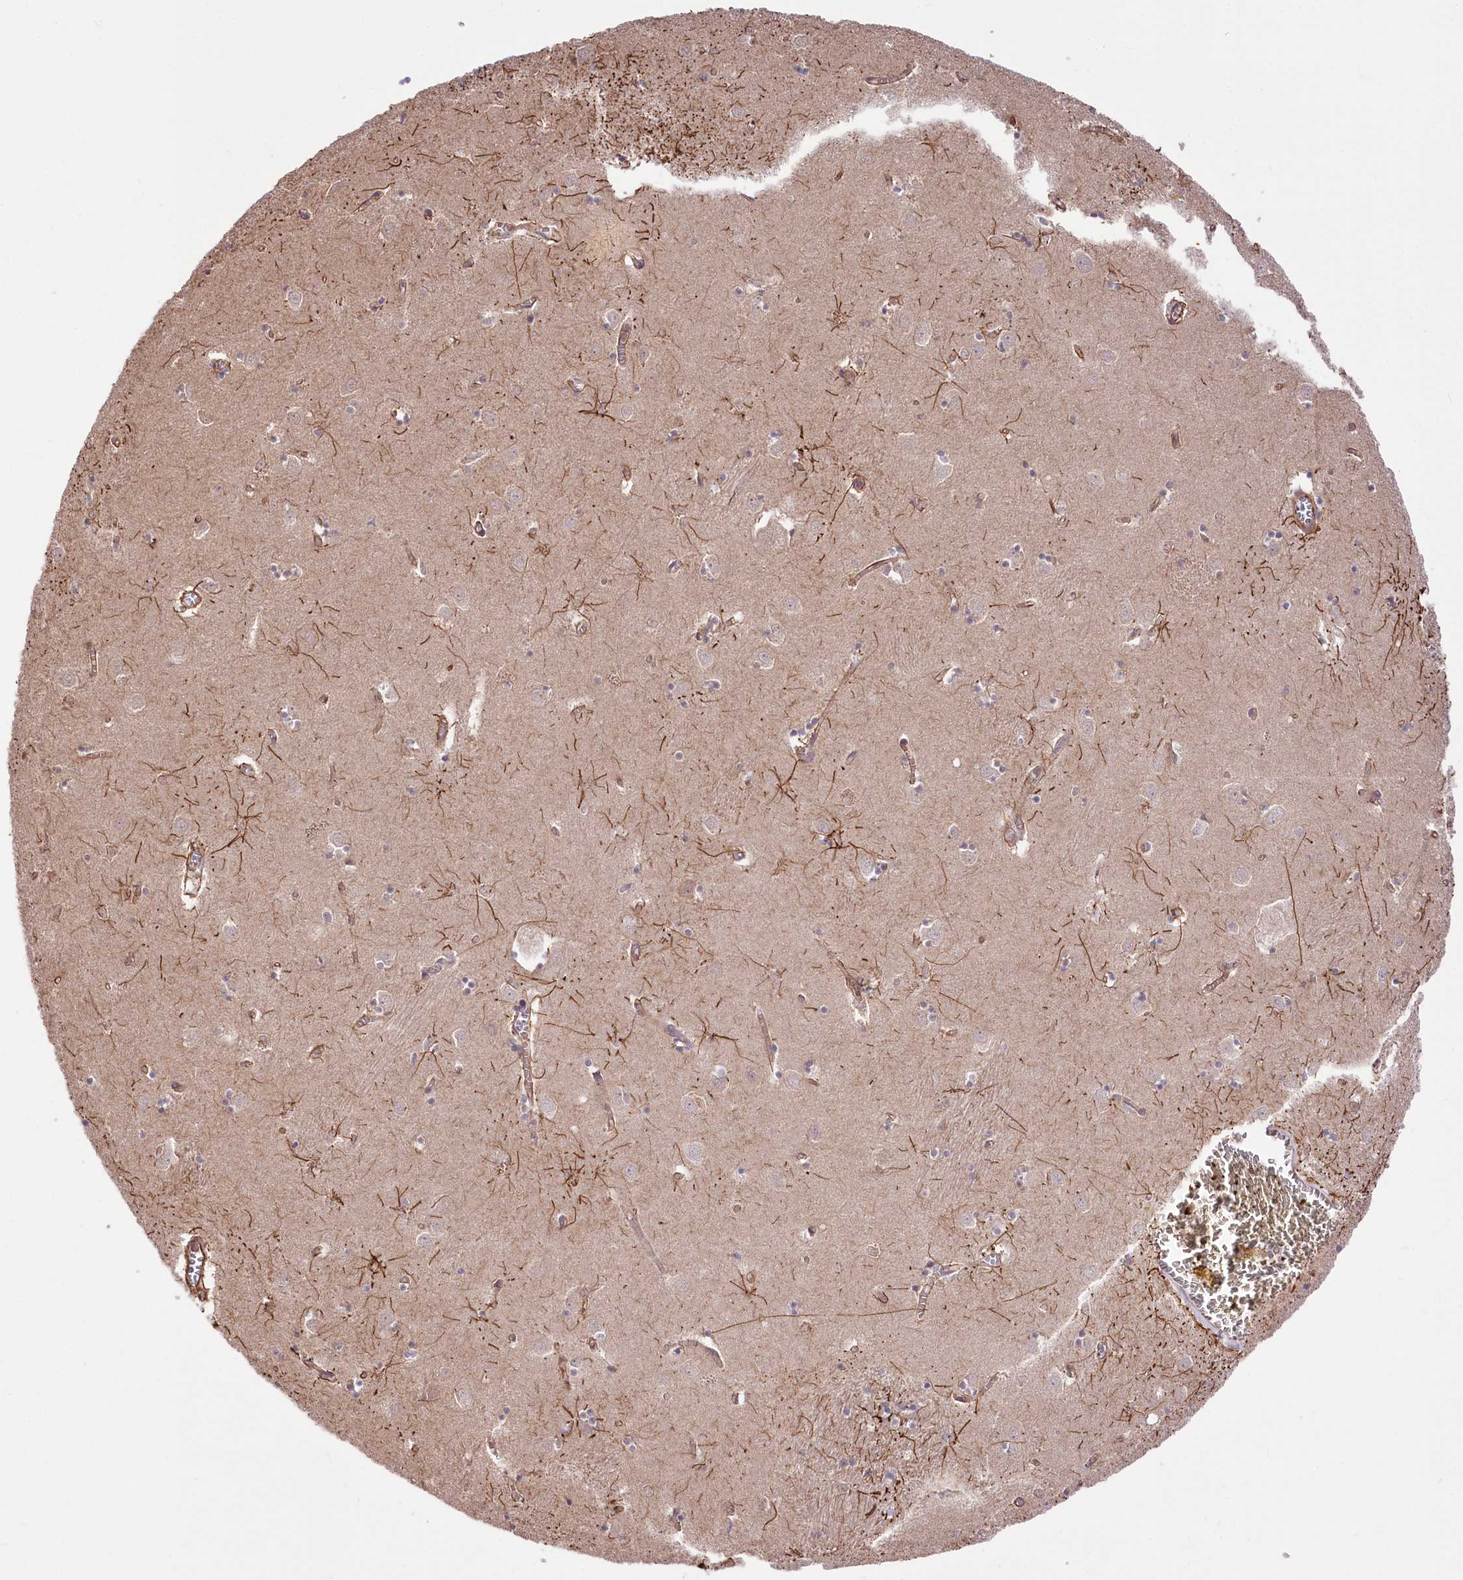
{"staining": {"intensity": "strong", "quantity": "<25%", "location": "cytoplasmic/membranous"}, "tissue": "caudate", "cell_type": "Glial cells", "image_type": "normal", "snomed": [{"axis": "morphology", "description": "Normal tissue, NOS"}, {"axis": "topography", "description": "Lateral ventricle wall"}], "caption": "An IHC photomicrograph of normal tissue is shown. Protein staining in brown shows strong cytoplasmic/membranous positivity in caudate within glial cells. The staining was performed using DAB, with brown indicating positive protein expression. Nuclei are stained blue with hematoxylin.", "gene": "TTC1", "patient": {"sex": "male", "age": 70}}